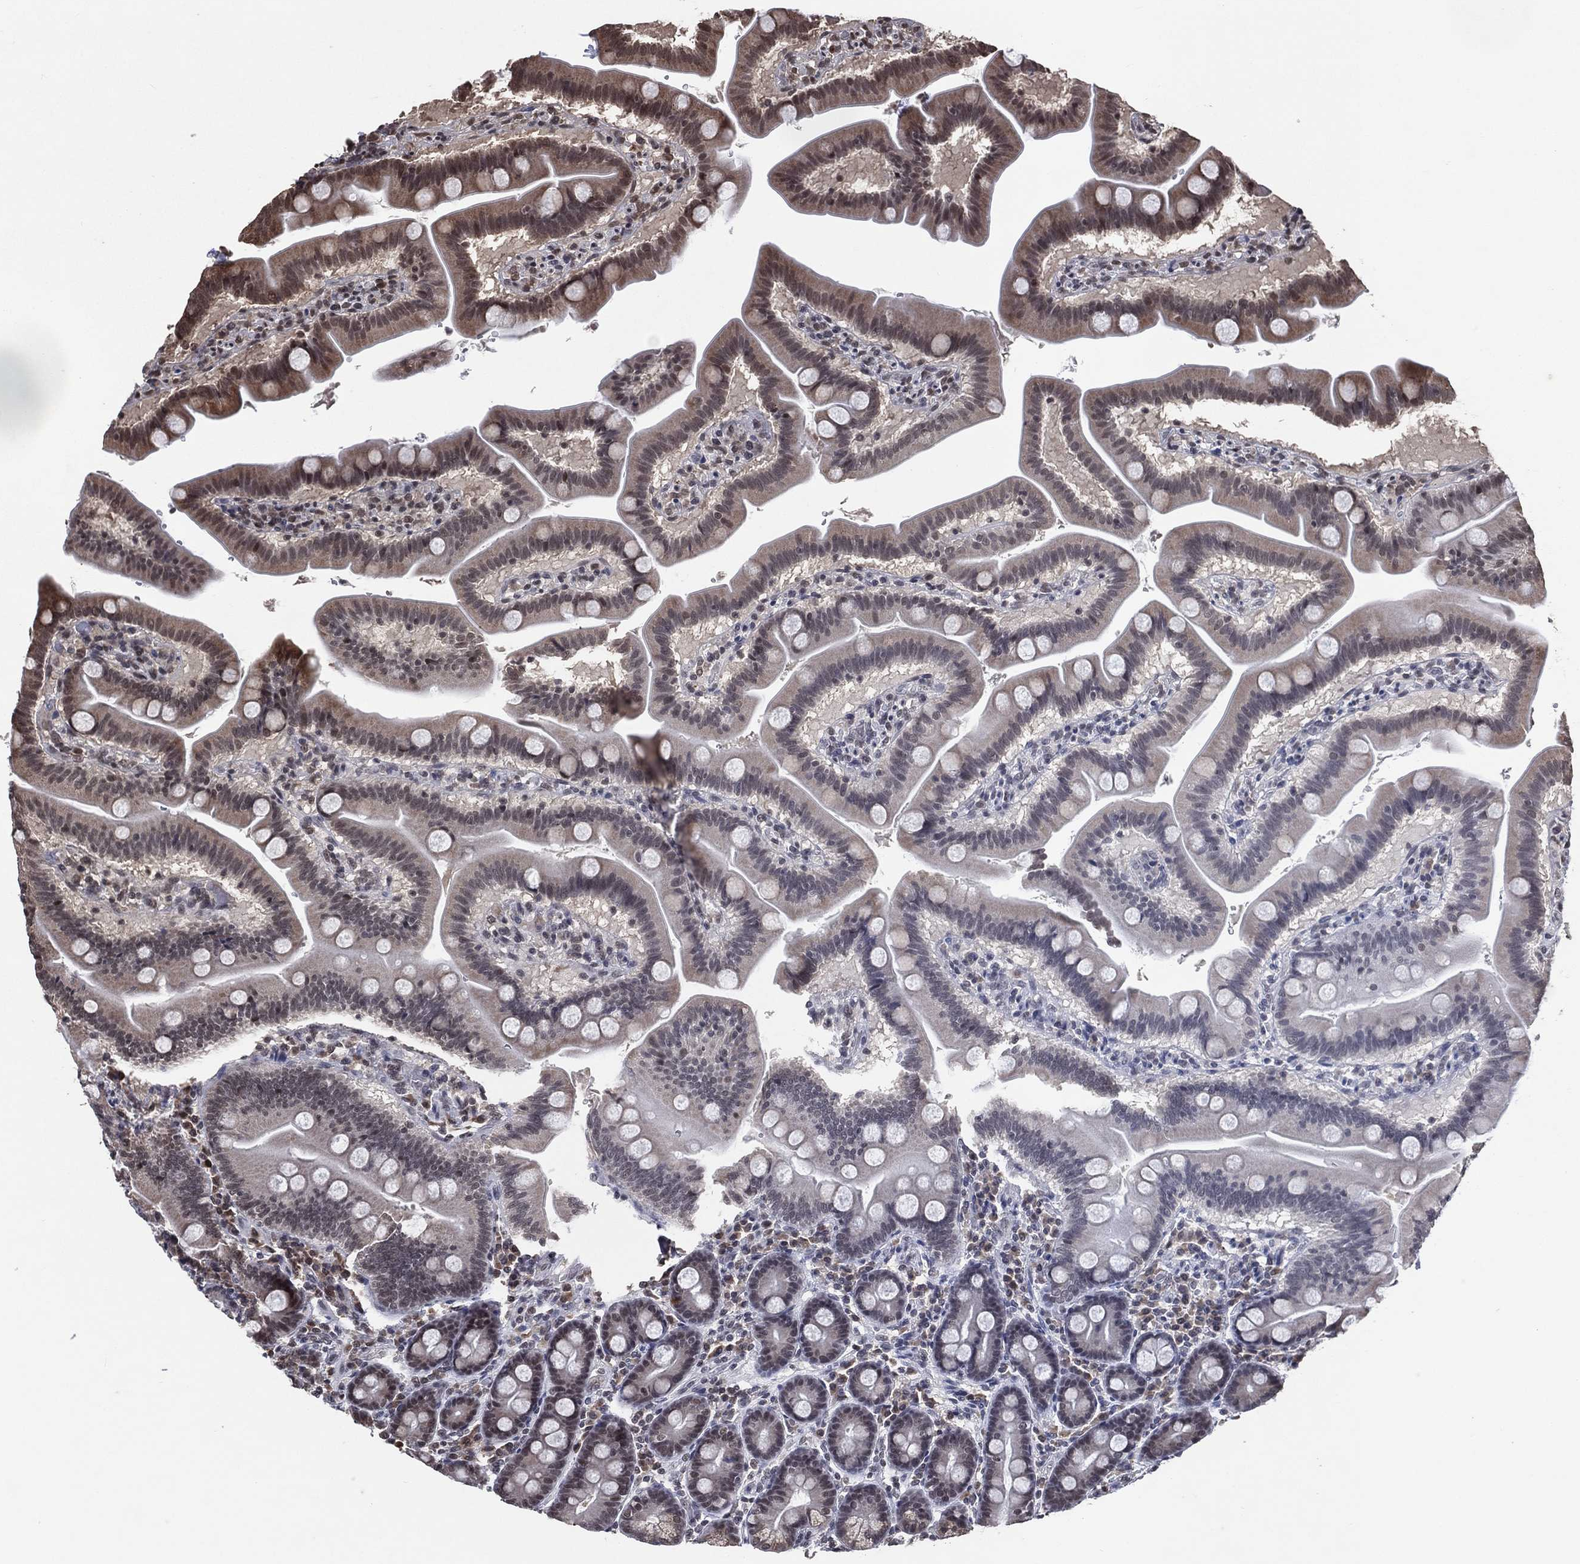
{"staining": {"intensity": "moderate", "quantity": "25%-75%", "location": "cytoplasmic/membranous,nuclear"}, "tissue": "duodenum", "cell_type": "Glandular cells", "image_type": "normal", "snomed": [{"axis": "morphology", "description": "Normal tissue, NOS"}, {"axis": "topography", "description": "Duodenum"}], "caption": "Protein staining by immunohistochemistry demonstrates moderate cytoplasmic/membranous,nuclear staining in approximately 25%-75% of glandular cells in benign duodenum.", "gene": "DMAP1", "patient": {"sex": "male", "age": 59}}